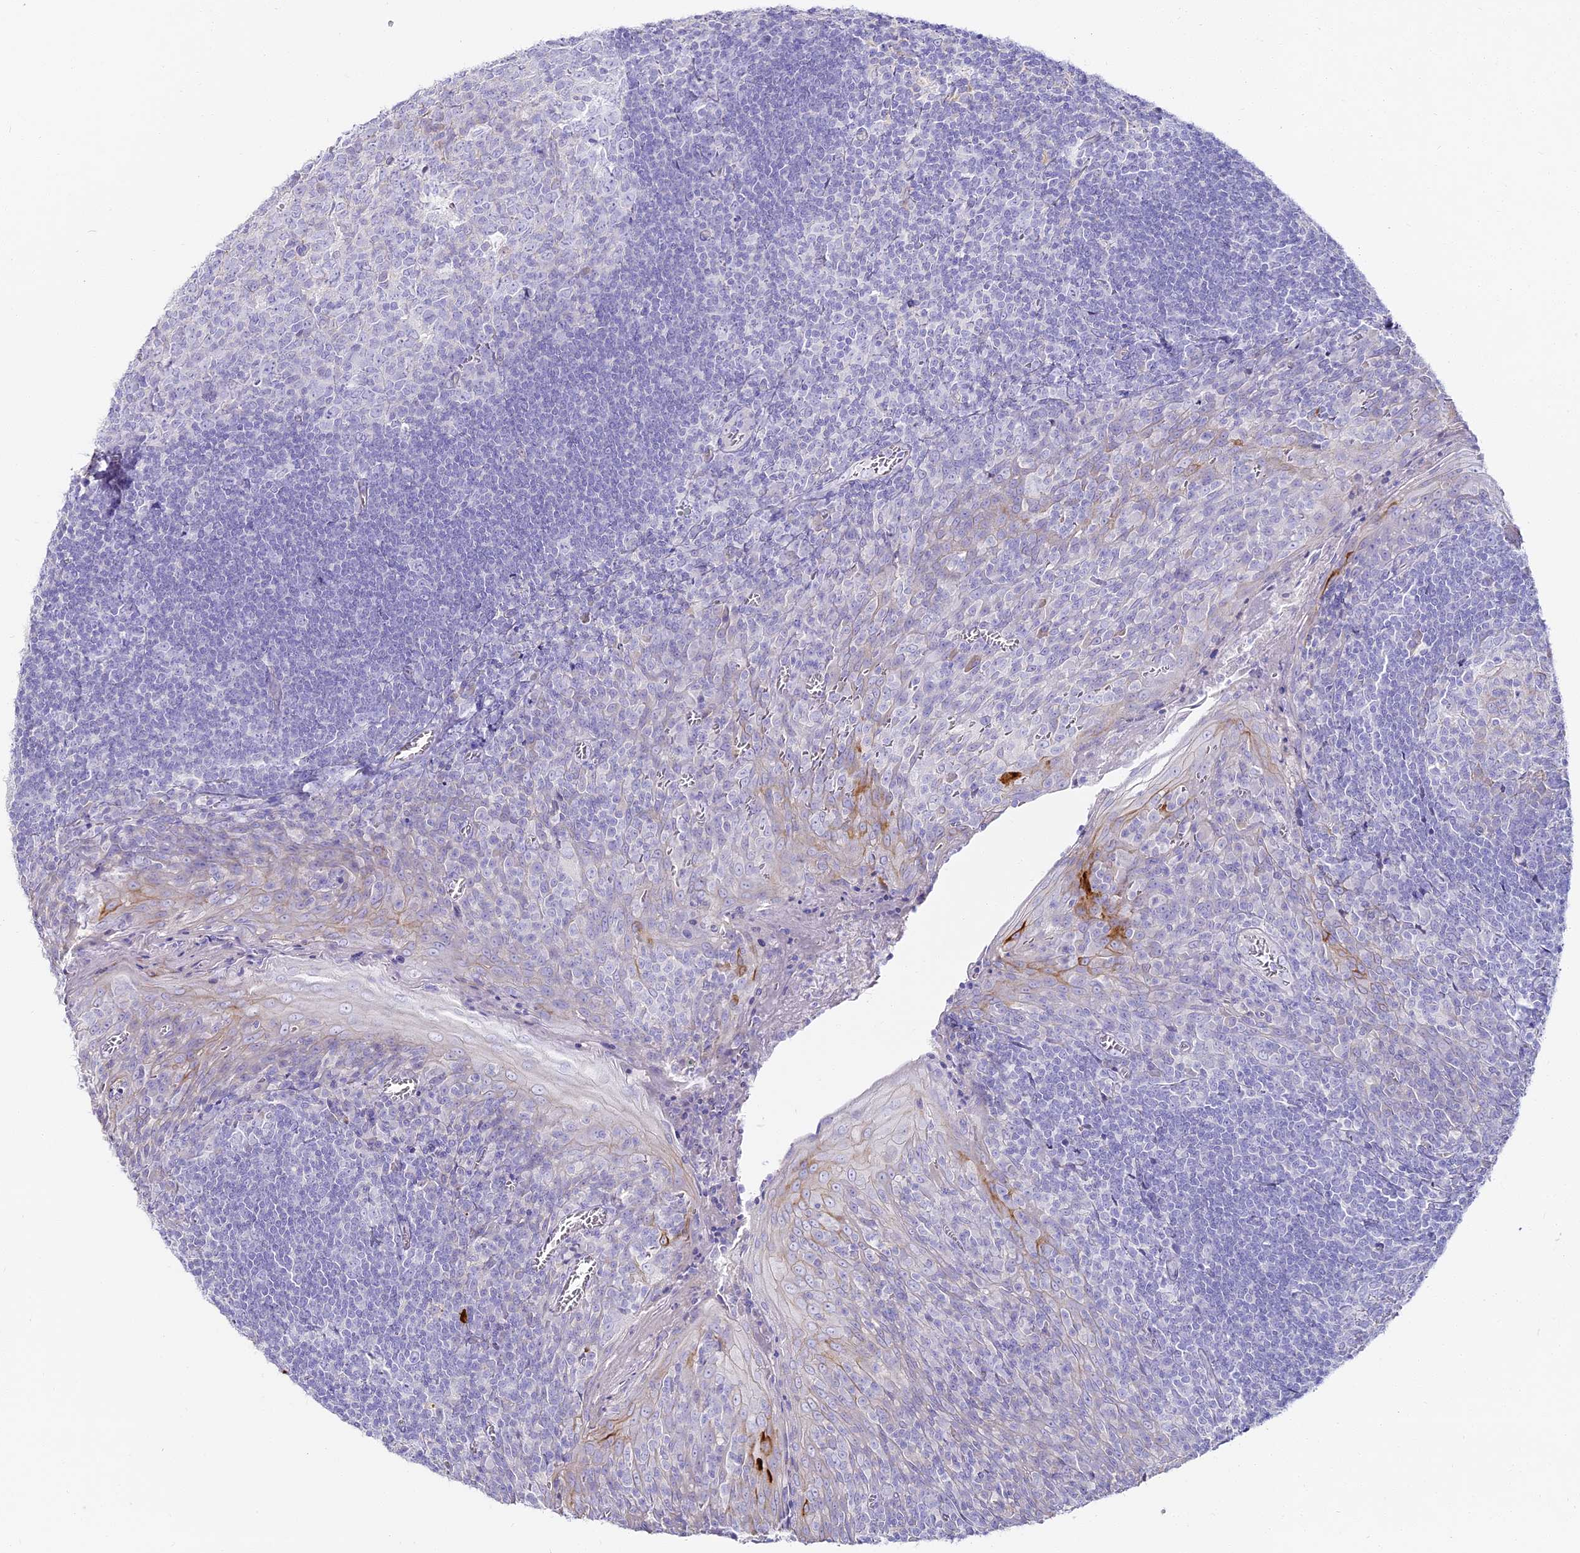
{"staining": {"intensity": "negative", "quantity": "none", "location": "none"}, "tissue": "tonsil", "cell_type": "Germinal center cells", "image_type": "normal", "snomed": [{"axis": "morphology", "description": "Normal tissue, NOS"}, {"axis": "topography", "description": "Tonsil"}], "caption": "Immunohistochemistry histopathology image of unremarkable tonsil stained for a protein (brown), which demonstrates no expression in germinal center cells. Brightfield microscopy of IHC stained with DAB (3,3'-diaminobenzidine) (brown) and hematoxylin (blue), captured at high magnification.", "gene": "ALPG", "patient": {"sex": "male", "age": 27}}